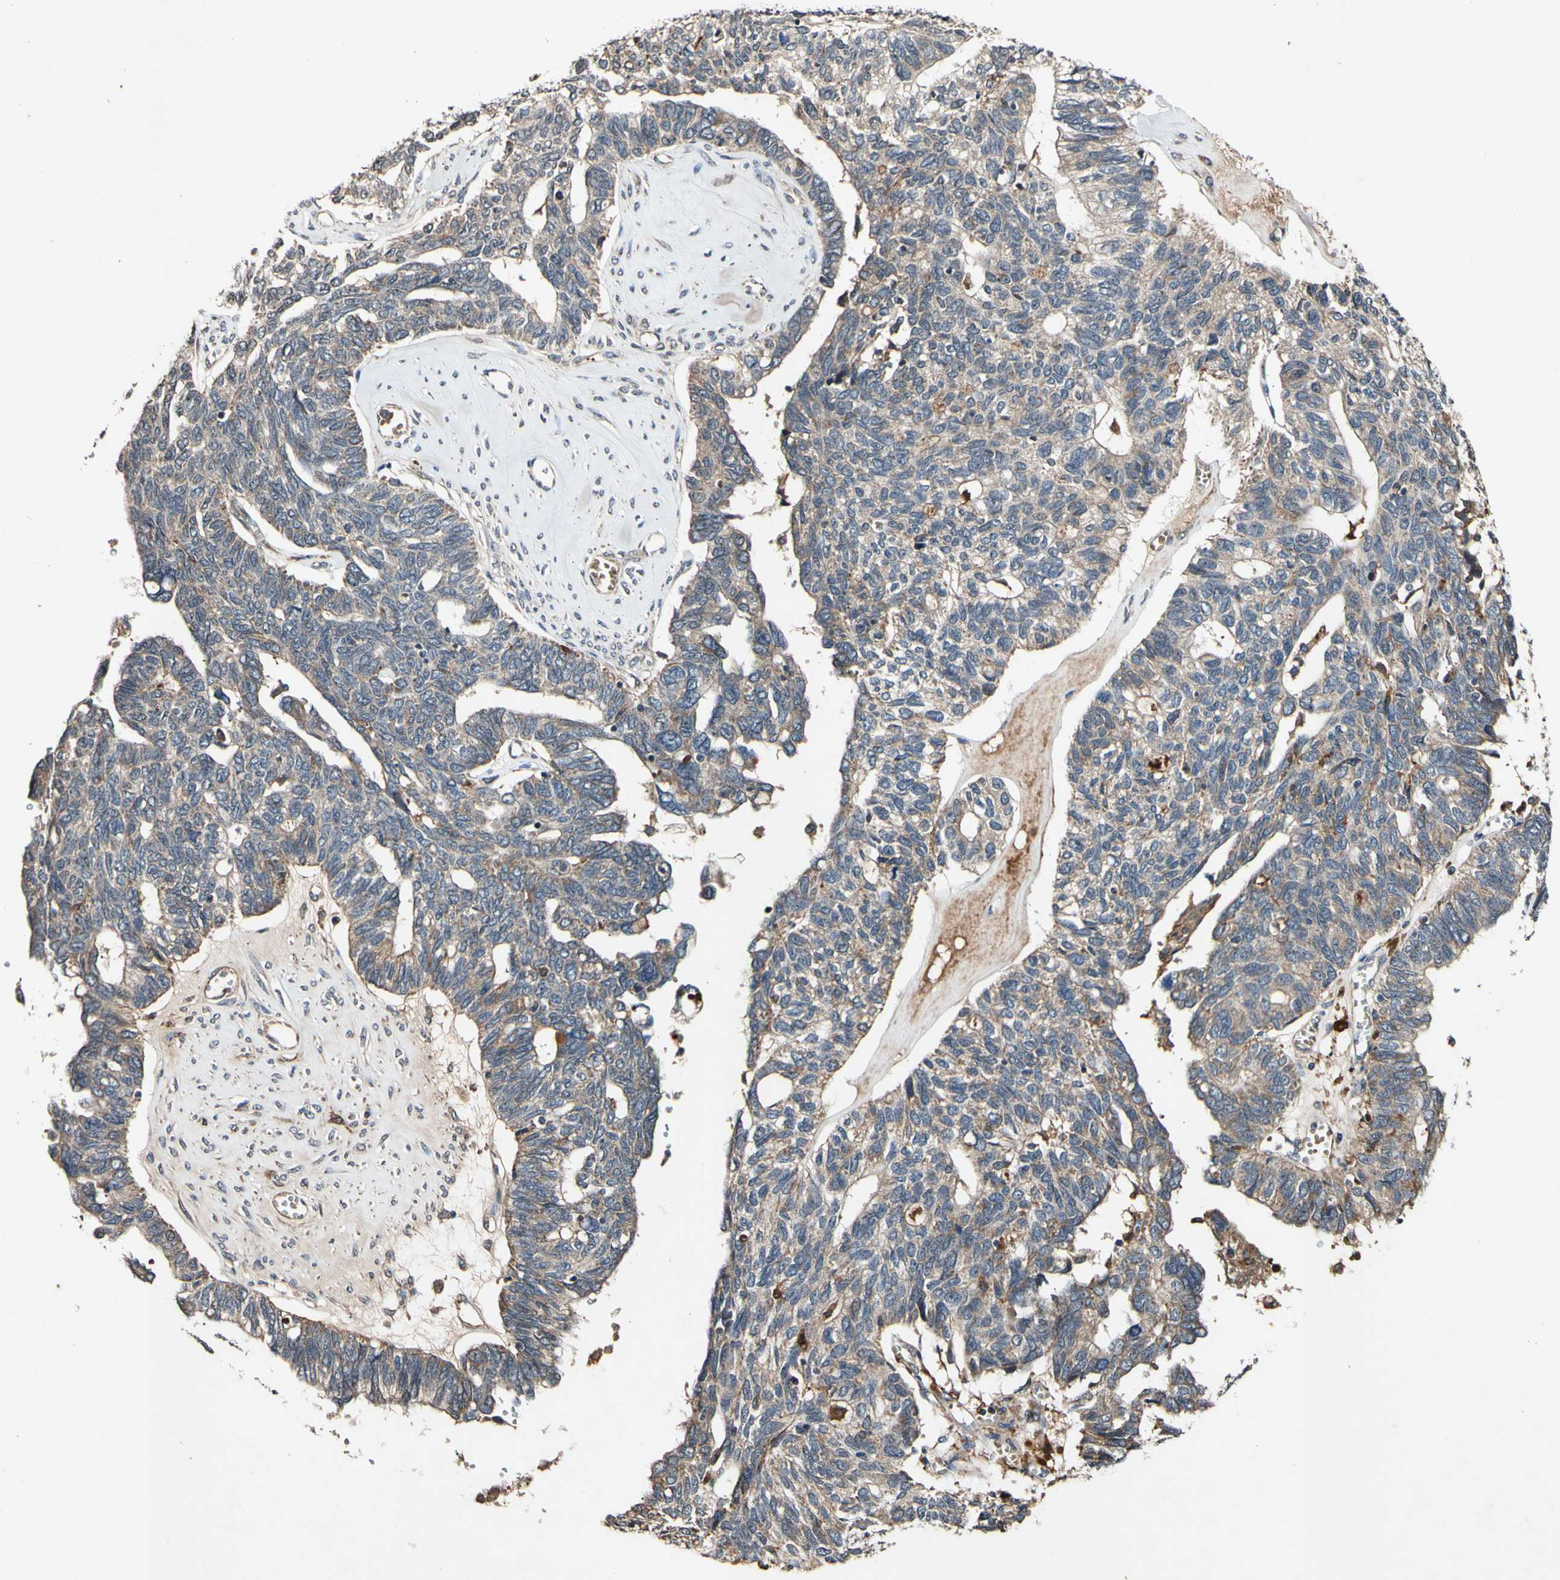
{"staining": {"intensity": "weak", "quantity": ">75%", "location": "cytoplasmic/membranous"}, "tissue": "ovarian cancer", "cell_type": "Tumor cells", "image_type": "cancer", "snomed": [{"axis": "morphology", "description": "Cystadenocarcinoma, serous, NOS"}, {"axis": "topography", "description": "Ovary"}], "caption": "High-magnification brightfield microscopy of ovarian serous cystadenocarcinoma stained with DAB (brown) and counterstained with hematoxylin (blue). tumor cells exhibit weak cytoplasmic/membranous expression is appreciated in approximately>75% of cells. The protein is shown in brown color, while the nuclei are stained blue.", "gene": "PLAT", "patient": {"sex": "female", "age": 79}}